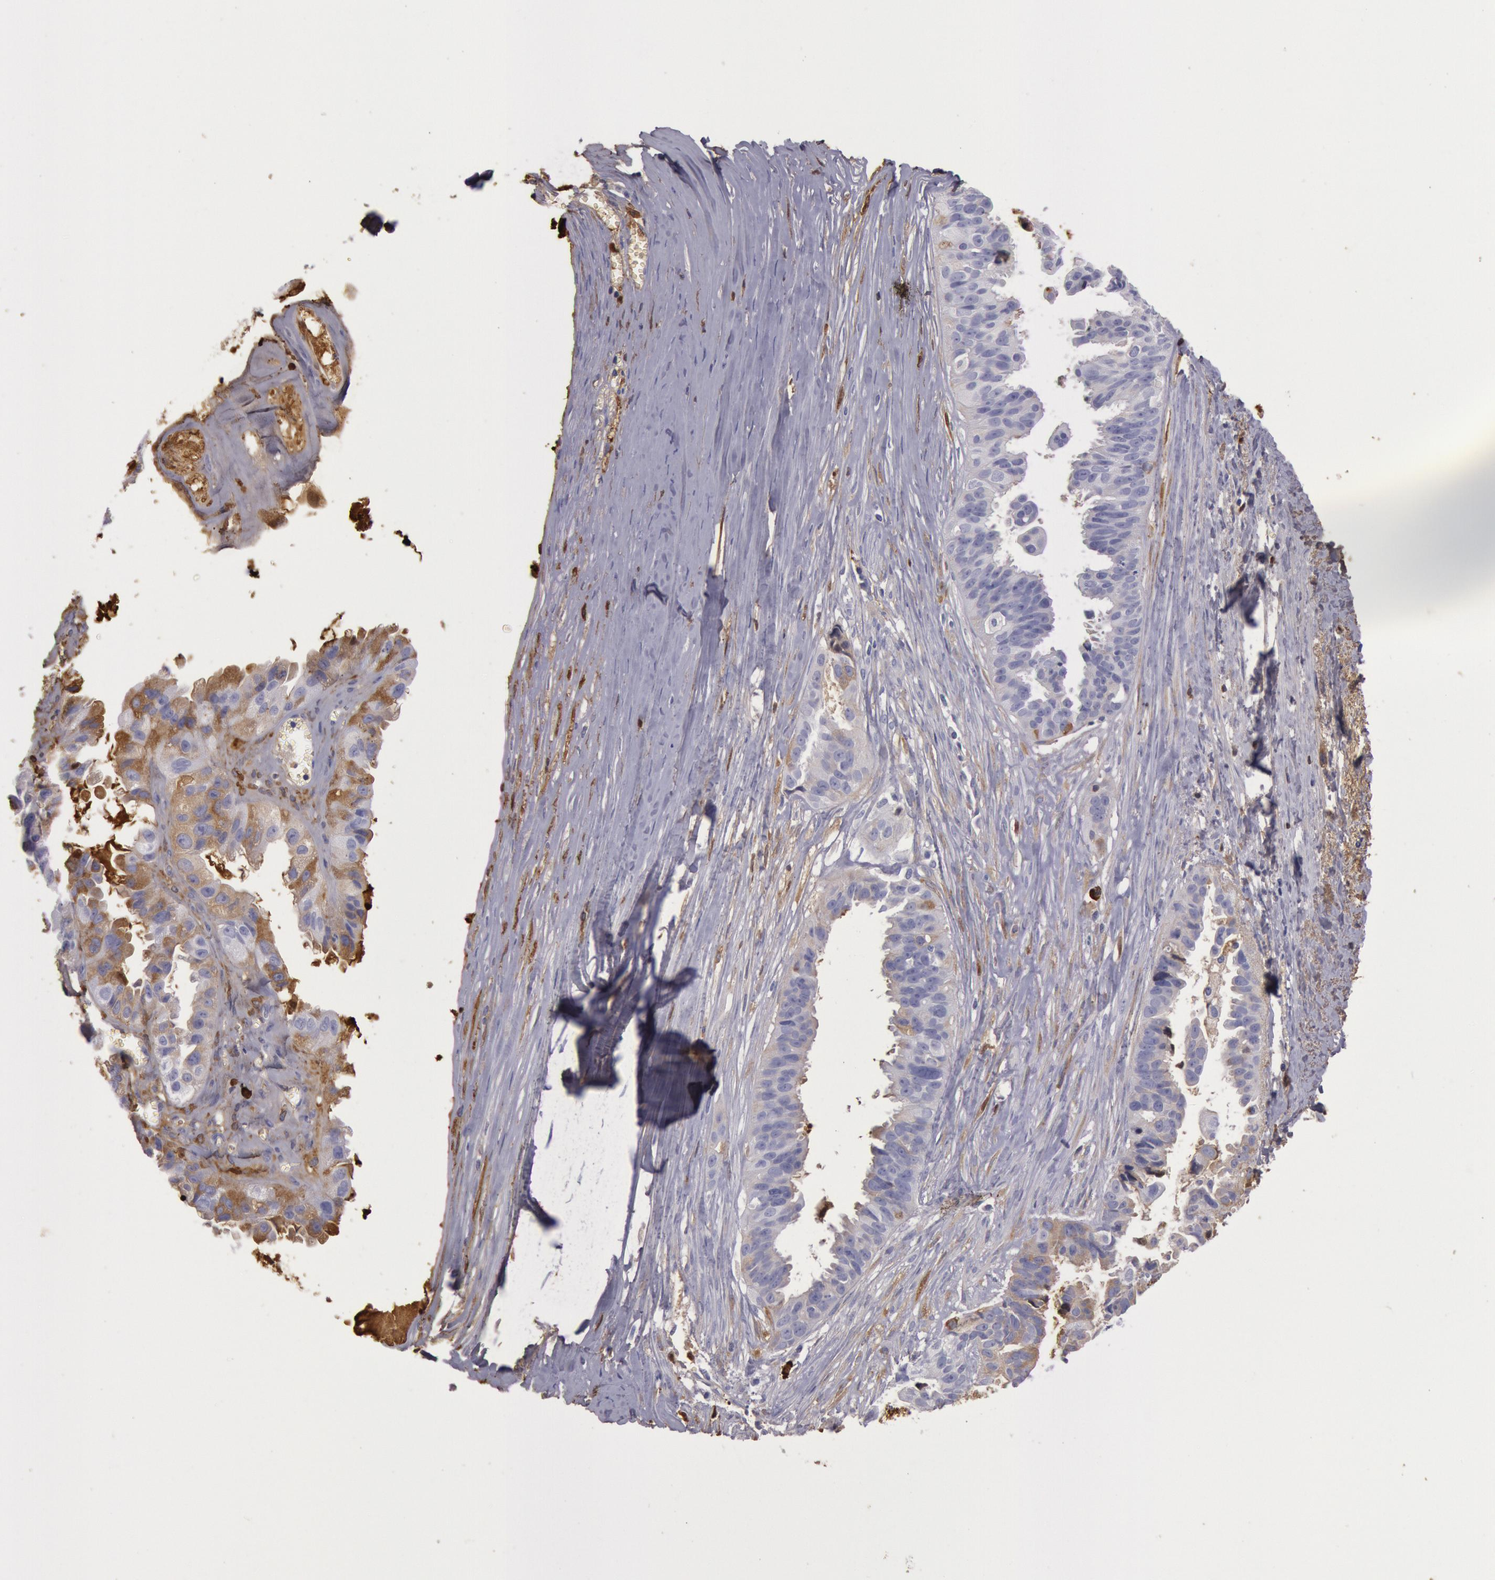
{"staining": {"intensity": "moderate", "quantity": "25%-75%", "location": "cytoplasmic/membranous"}, "tissue": "ovarian cancer", "cell_type": "Tumor cells", "image_type": "cancer", "snomed": [{"axis": "morphology", "description": "Carcinoma, endometroid"}, {"axis": "topography", "description": "Ovary"}], "caption": "An IHC image of neoplastic tissue is shown. Protein staining in brown shows moderate cytoplasmic/membranous positivity in endometroid carcinoma (ovarian) within tumor cells. (DAB (3,3'-diaminobenzidine) = brown stain, brightfield microscopy at high magnification).", "gene": "IGHA1", "patient": {"sex": "female", "age": 85}}